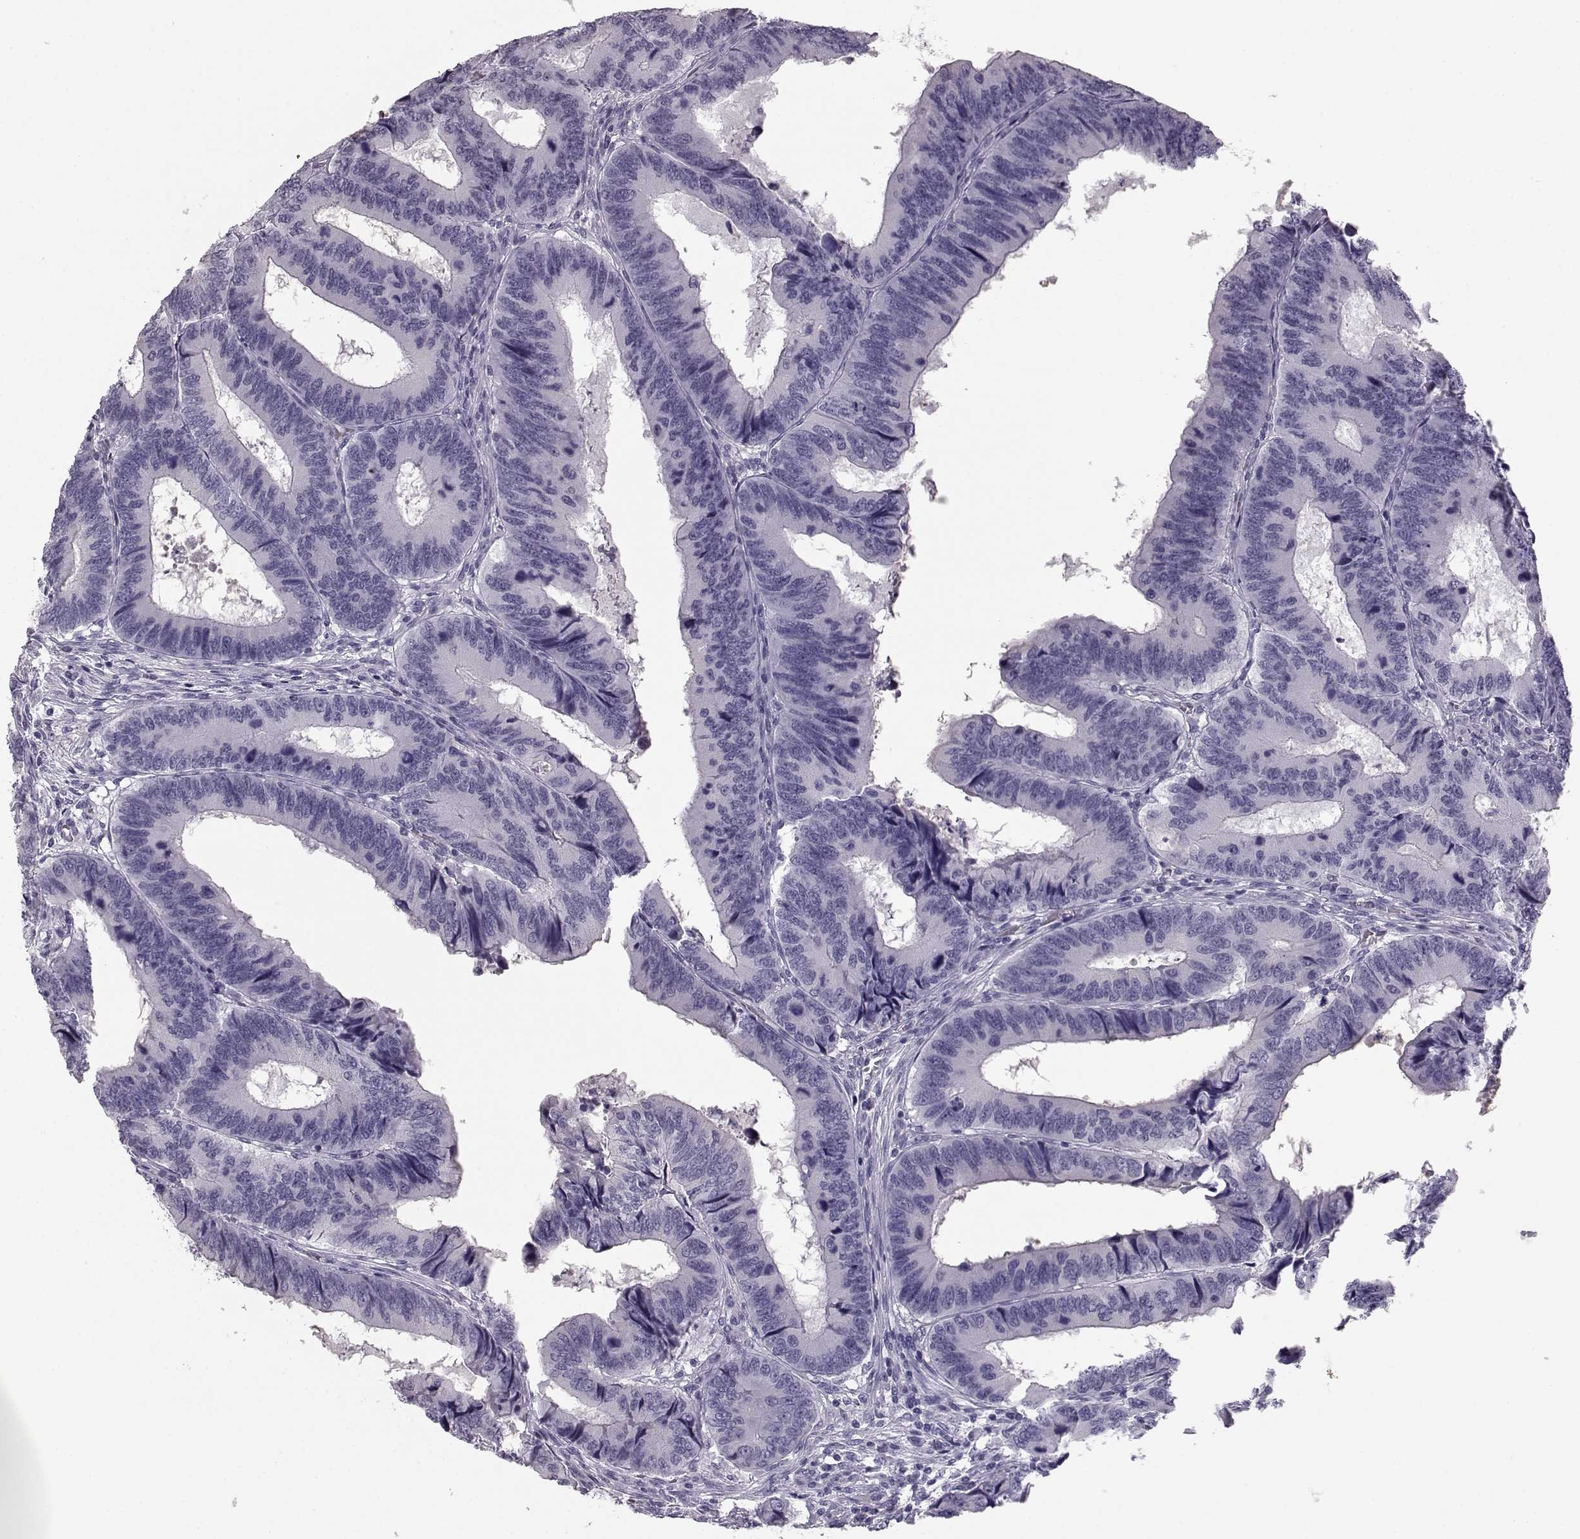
{"staining": {"intensity": "negative", "quantity": "none", "location": "none"}, "tissue": "colorectal cancer", "cell_type": "Tumor cells", "image_type": "cancer", "snomed": [{"axis": "morphology", "description": "Adenocarcinoma, NOS"}, {"axis": "topography", "description": "Colon"}], "caption": "IHC histopathology image of human colorectal cancer stained for a protein (brown), which reveals no staining in tumor cells.", "gene": "BFSP2", "patient": {"sex": "male", "age": 53}}